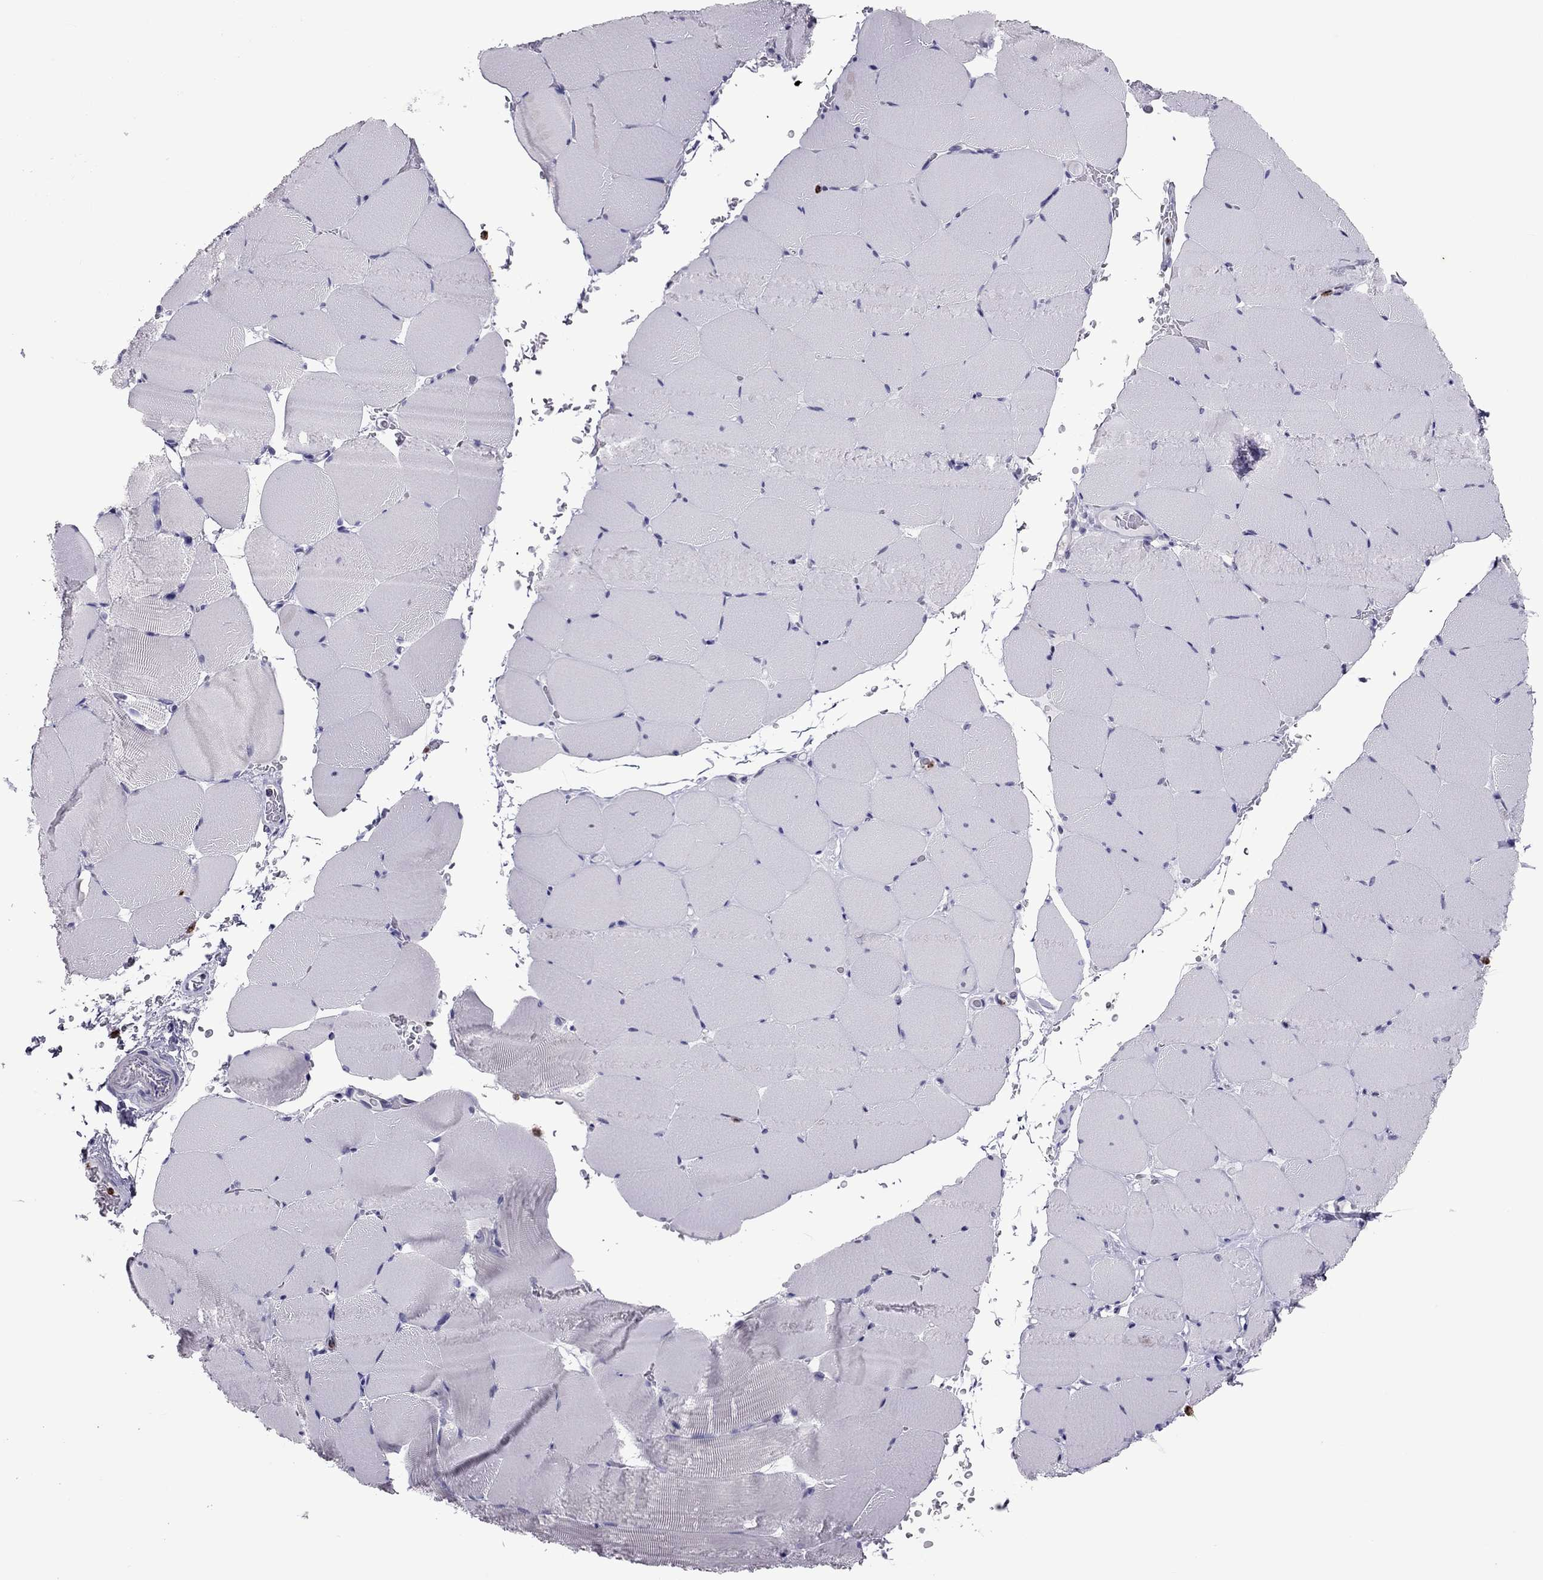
{"staining": {"intensity": "negative", "quantity": "none", "location": "none"}, "tissue": "skeletal muscle", "cell_type": "Myocytes", "image_type": "normal", "snomed": [{"axis": "morphology", "description": "Normal tissue, NOS"}, {"axis": "topography", "description": "Skeletal muscle"}], "caption": "Immunohistochemical staining of benign human skeletal muscle displays no significant expression in myocytes. The staining is performed using DAB brown chromogen with nuclei counter-stained in using hematoxylin.", "gene": "CCL27", "patient": {"sex": "female", "age": 37}}